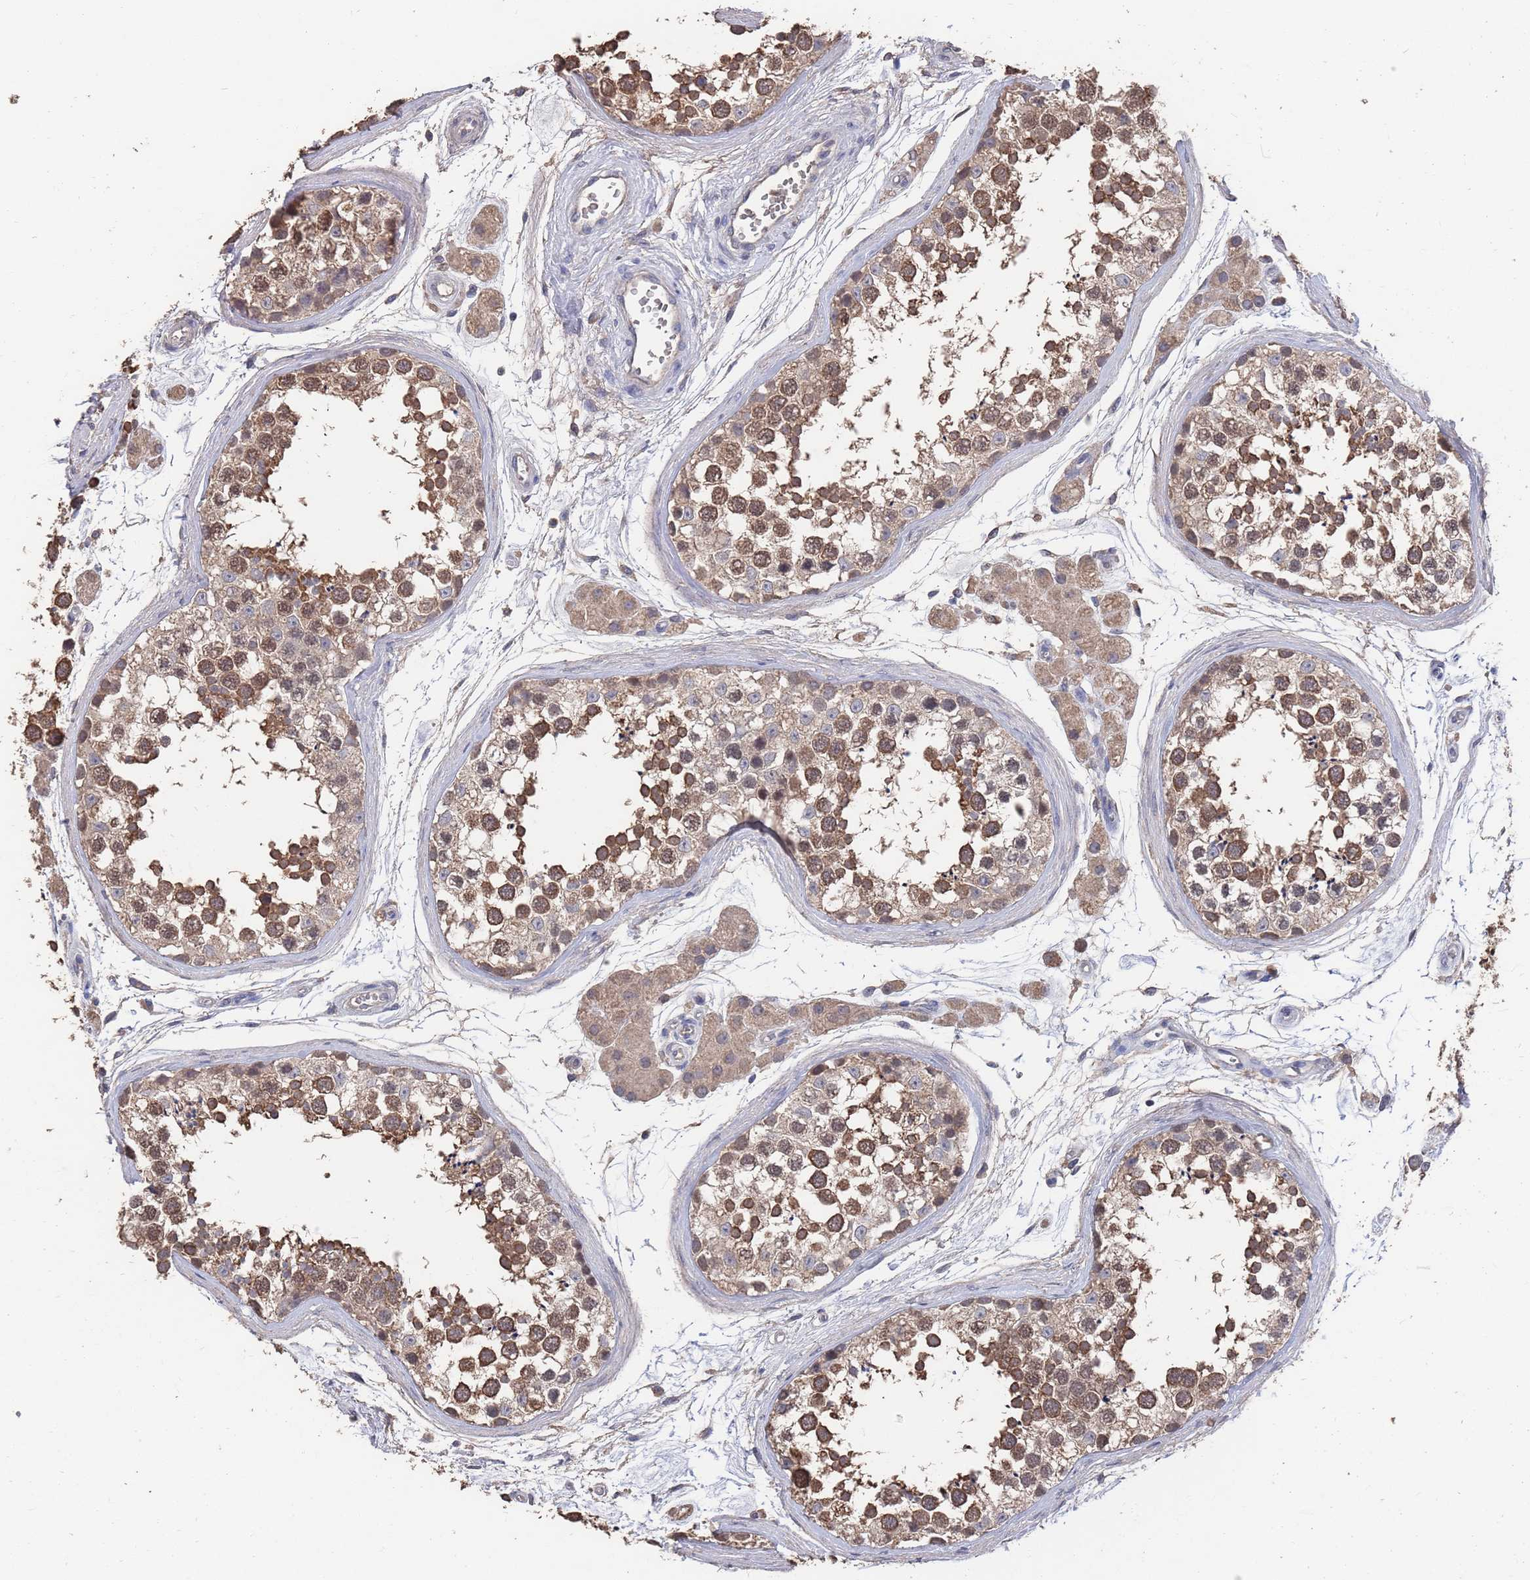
{"staining": {"intensity": "moderate", "quantity": "25%-75%", "location": "cytoplasmic/membranous"}, "tissue": "testis", "cell_type": "Cells in seminiferous ducts", "image_type": "normal", "snomed": [{"axis": "morphology", "description": "Normal tissue, NOS"}, {"axis": "topography", "description": "Testis"}], "caption": "This histopathology image demonstrates benign testis stained with immunohistochemistry to label a protein in brown. The cytoplasmic/membranous of cells in seminiferous ducts show moderate positivity for the protein. Nuclei are counter-stained blue.", "gene": "BTBD18", "patient": {"sex": "male", "age": 56}}